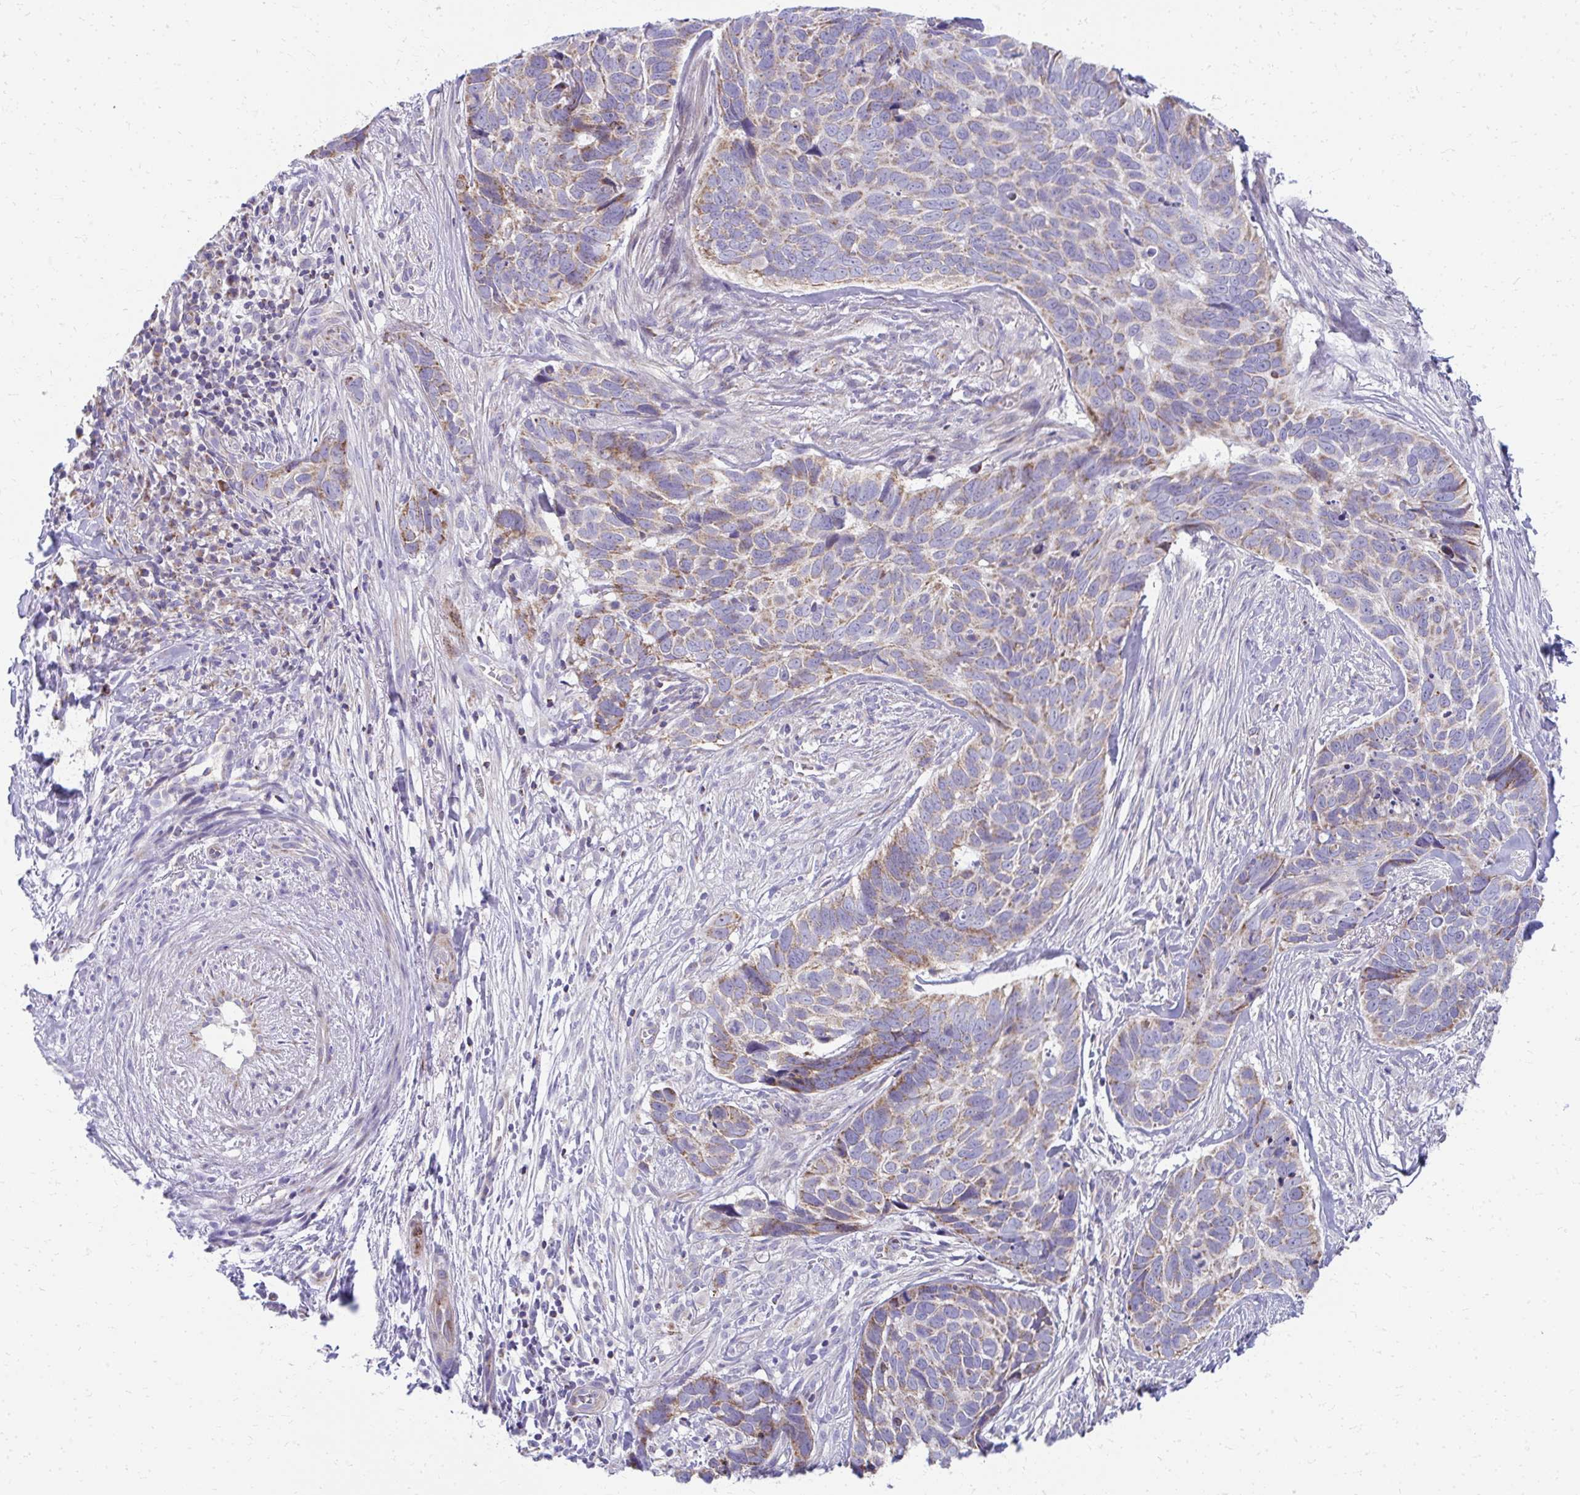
{"staining": {"intensity": "weak", "quantity": "25%-75%", "location": "cytoplasmic/membranous"}, "tissue": "skin cancer", "cell_type": "Tumor cells", "image_type": "cancer", "snomed": [{"axis": "morphology", "description": "Basal cell carcinoma"}, {"axis": "topography", "description": "Skin"}], "caption": "Approximately 25%-75% of tumor cells in human skin cancer (basal cell carcinoma) display weak cytoplasmic/membranous protein expression as visualized by brown immunohistochemical staining.", "gene": "IL37", "patient": {"sex": "female", "age": 82}}